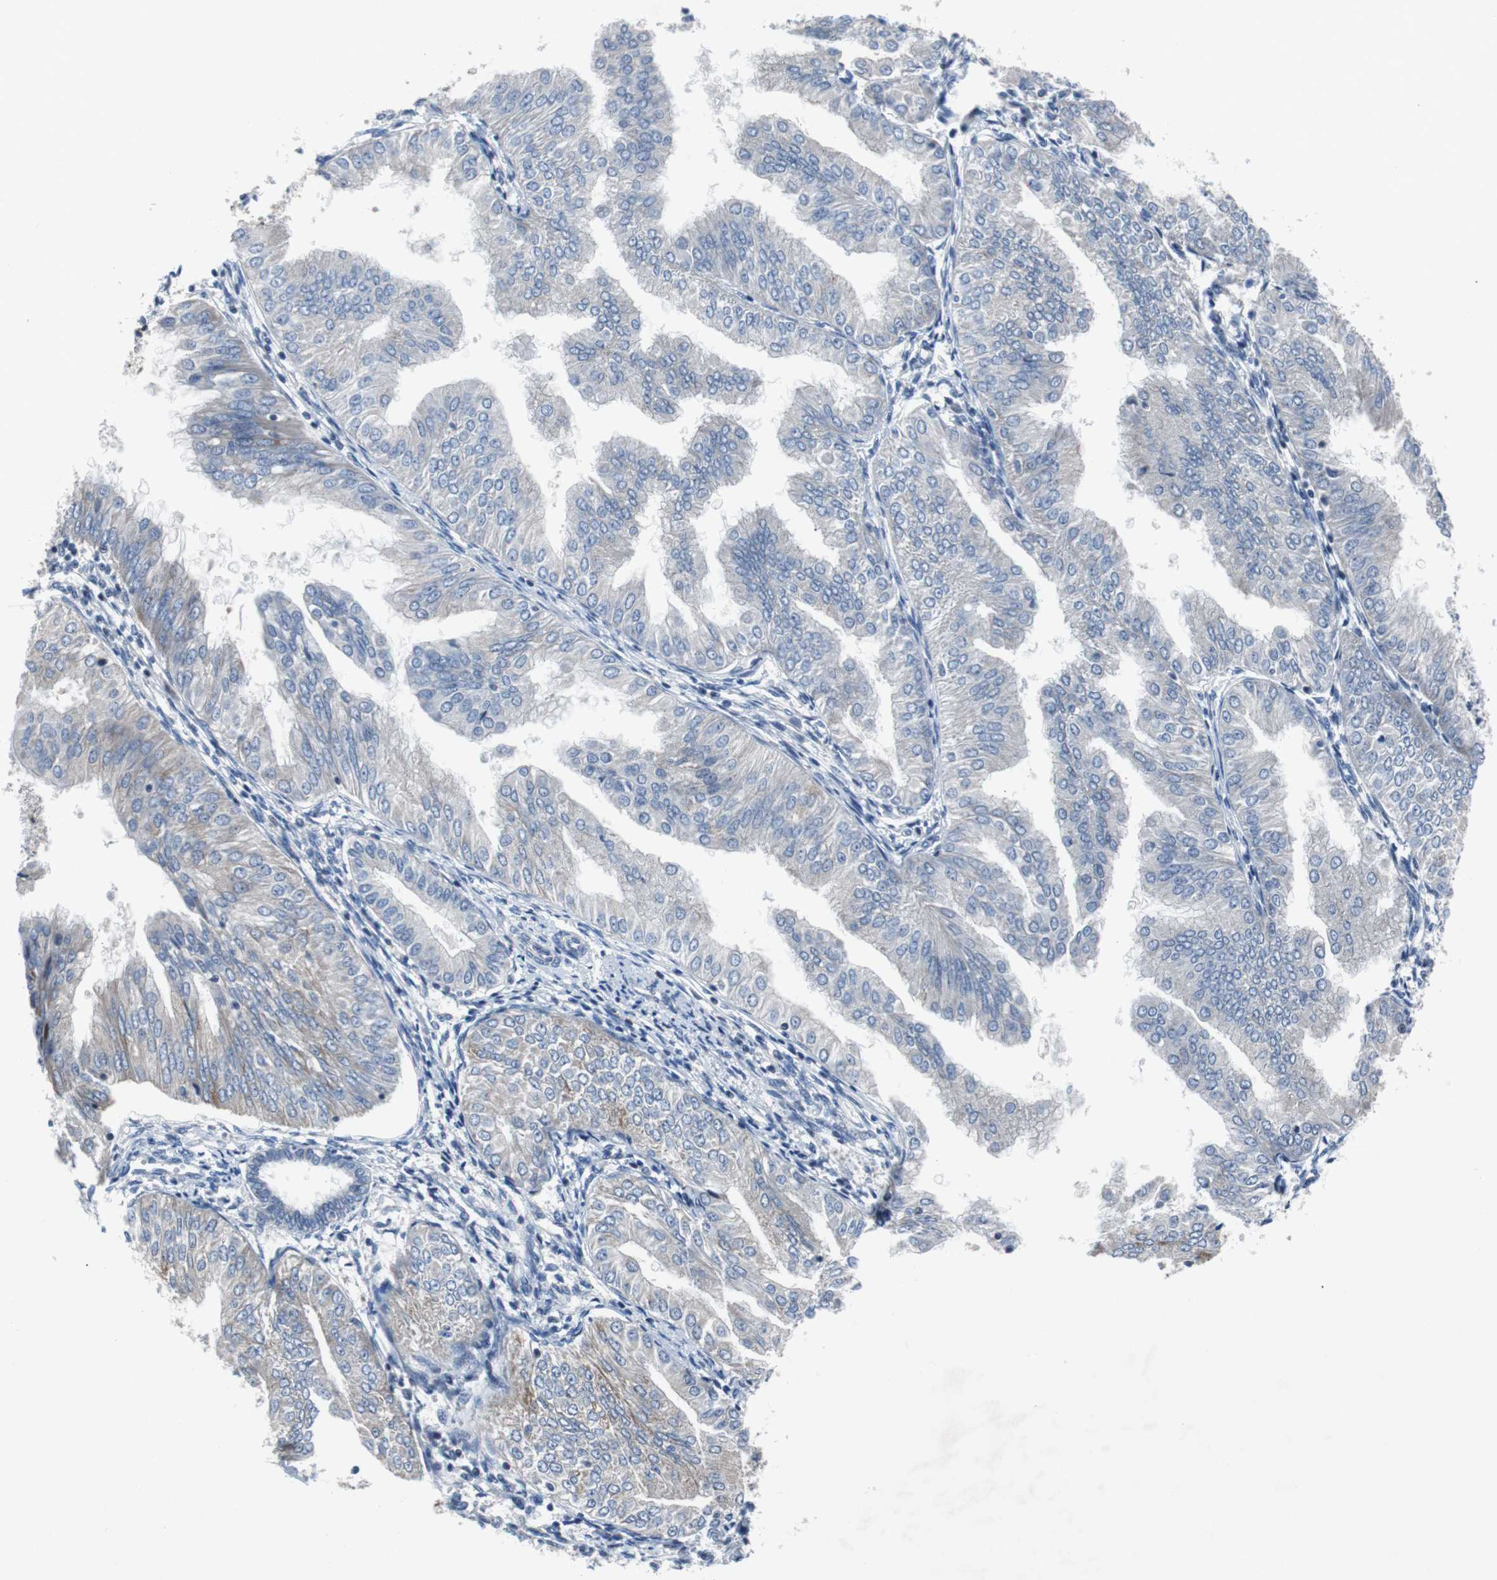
{"staining": {"intensity": "negative", "quantity": "none", "location": "none"}, "tissue": "endometrial cancer", "cell_type": "Tumor cells", "image_type": "cancer", "snomed": [{"axis": "morphology", "description": "Adenocarcinoma, NOS"}, {"axis": "topography", "description": "Endometrium"}], "caption": "IHC histopathology image of neoplastic tissue: endometrial adenocarcinoma stained with DAB (3,3'-diaminobenzidine) exhibits no significant protein expression in tumor cells.", "gene": "TP63", "patient": {"sex": "female", "age": 53}}